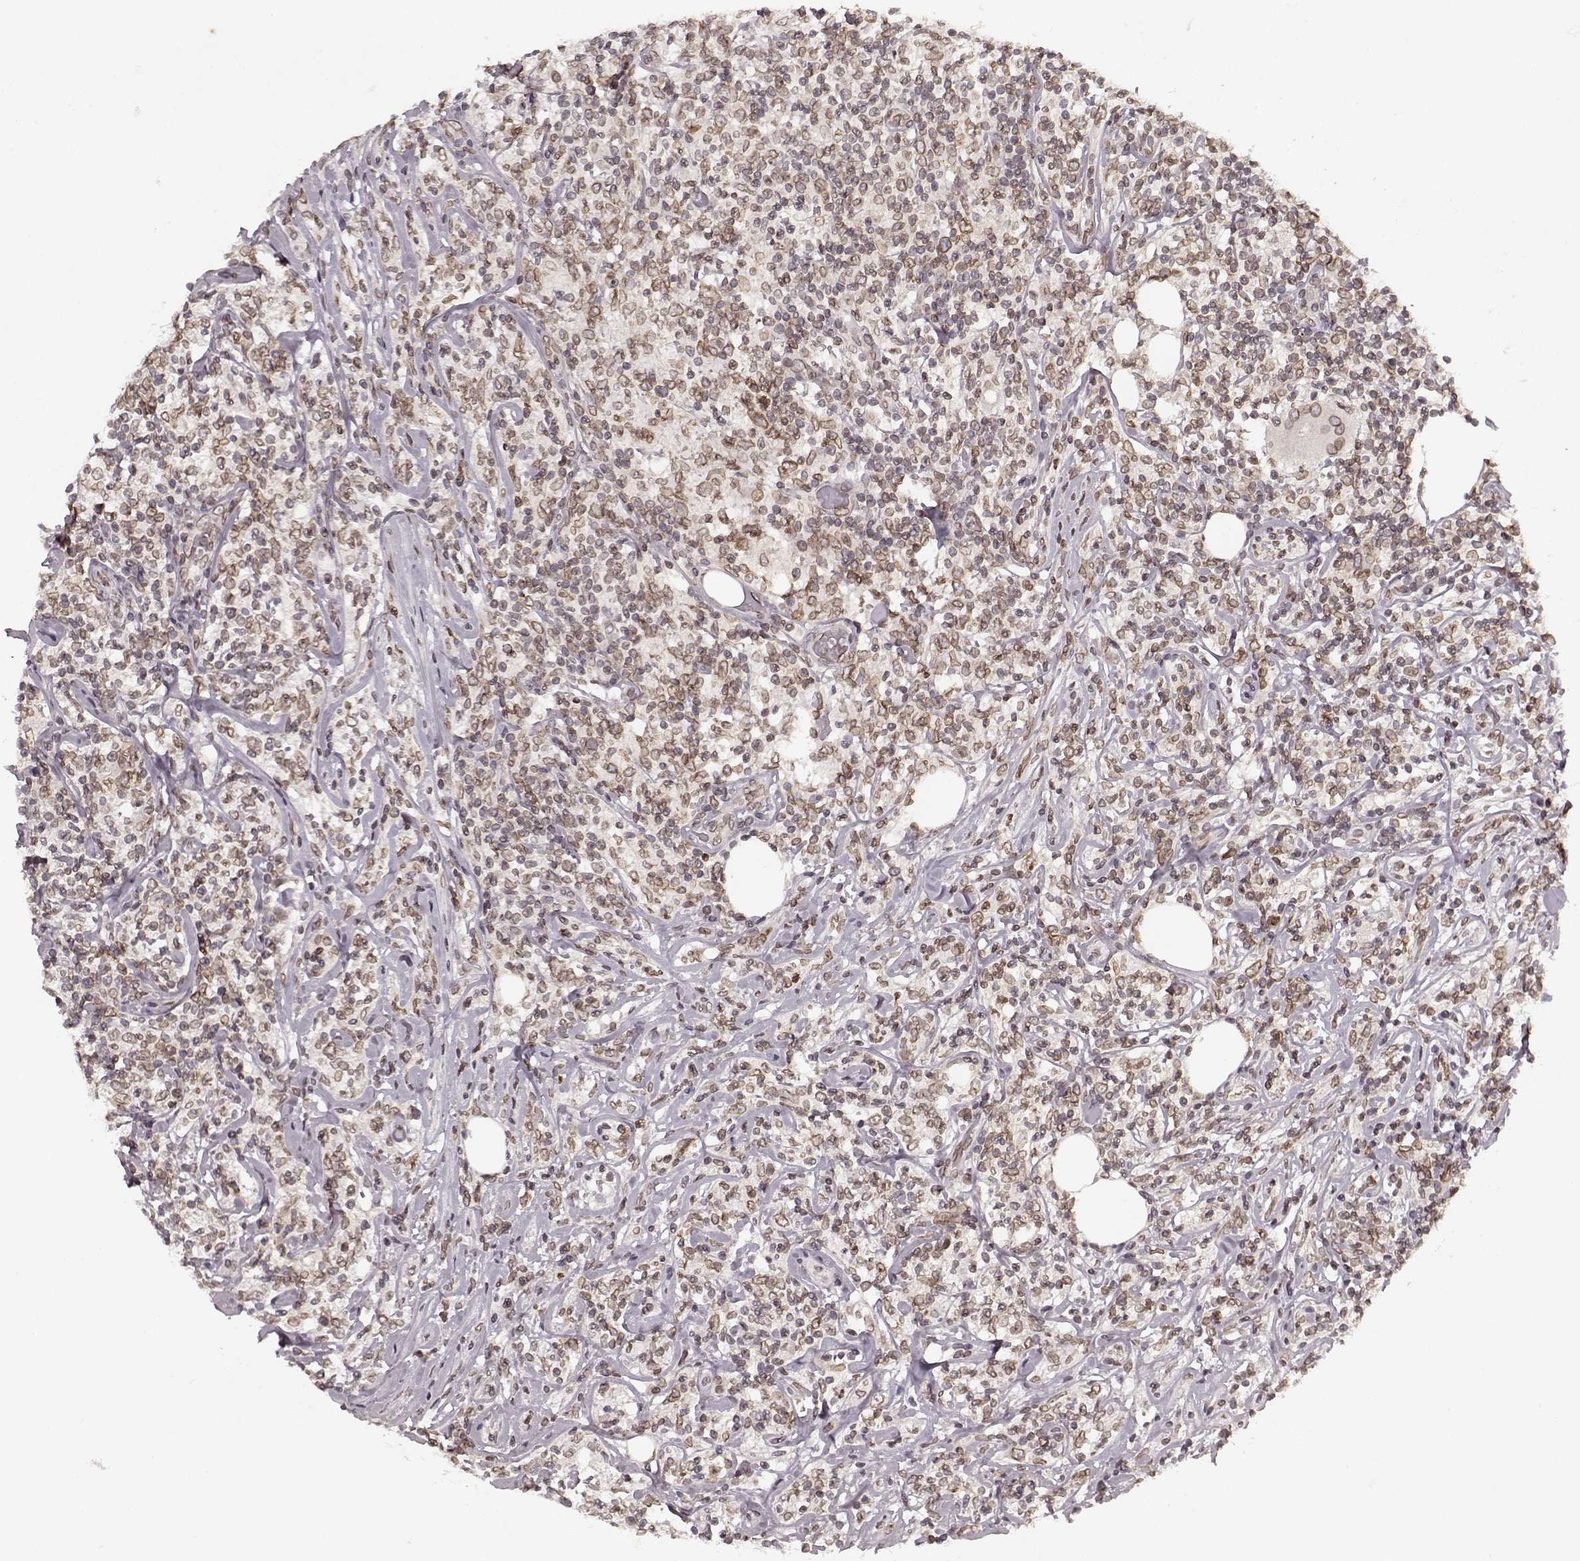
{"staining": {"intensity": "moderate", "quantity": ">75%", "location": "cytoplasmic/membranous,nuclear"}, "tissue": "lymphoma", "cell_type": "Tumor cells", "image_type": "cancer", "snomed": [{"axis": "morphology", "description": "Malignant lymphoma, non-Hodgkin's type, High grade"}, {"axis": "topography", "description": "Lymph node"}], "caption": "Immunohistochemistry (IHC) of human high-grade malignant lymphoma, non-Hodgkin's type exhibits medium levels of moderate cytoplasmic/membranous and nuclear staining in about >75% of tumor cells.", "gene": "DCAF12", "patient": {"sex": "female", "age": 84}}